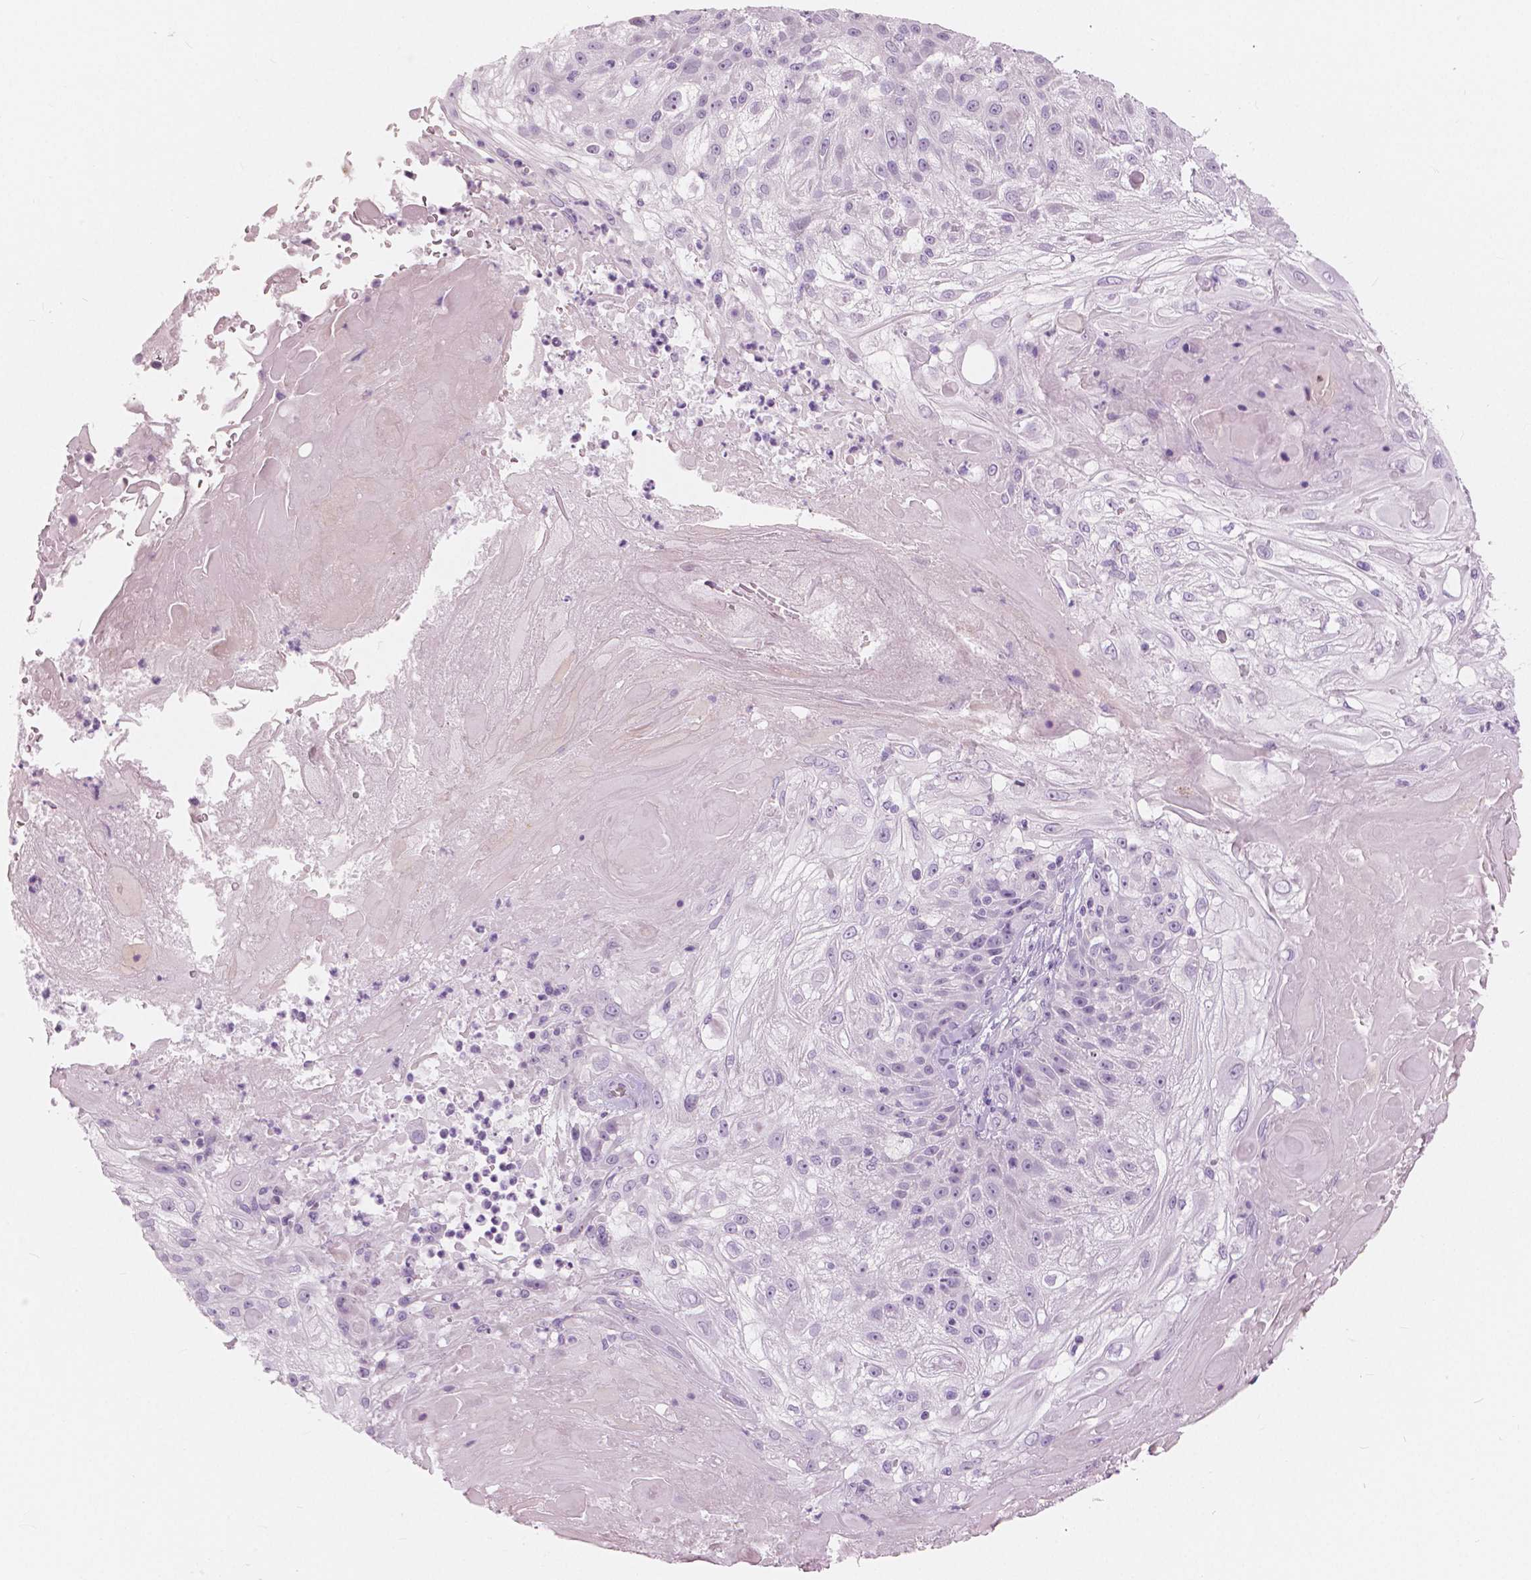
{"staining": {"intensity": "negative", "quantity": "none", "location": "none"}, "tissue": "skin cancer", "cell_type": "Tumor cells", "image_type": "cancer", "snomed": [{"axis": "morphology", "description": "Normal tissue, NOS"}, {"axis": "morphology", "description": "Squamous cell carcinoma, NOS"}, {"axis": "topography", "description": "Skin"}], "caption": "This is a histopathology image of immunohistochemistry staining of squamous cell carcinoma (skin), which shows no staining in tumor cells.", "gene": "A4GNT", "patient": {"sex": "female", "age": 83}}